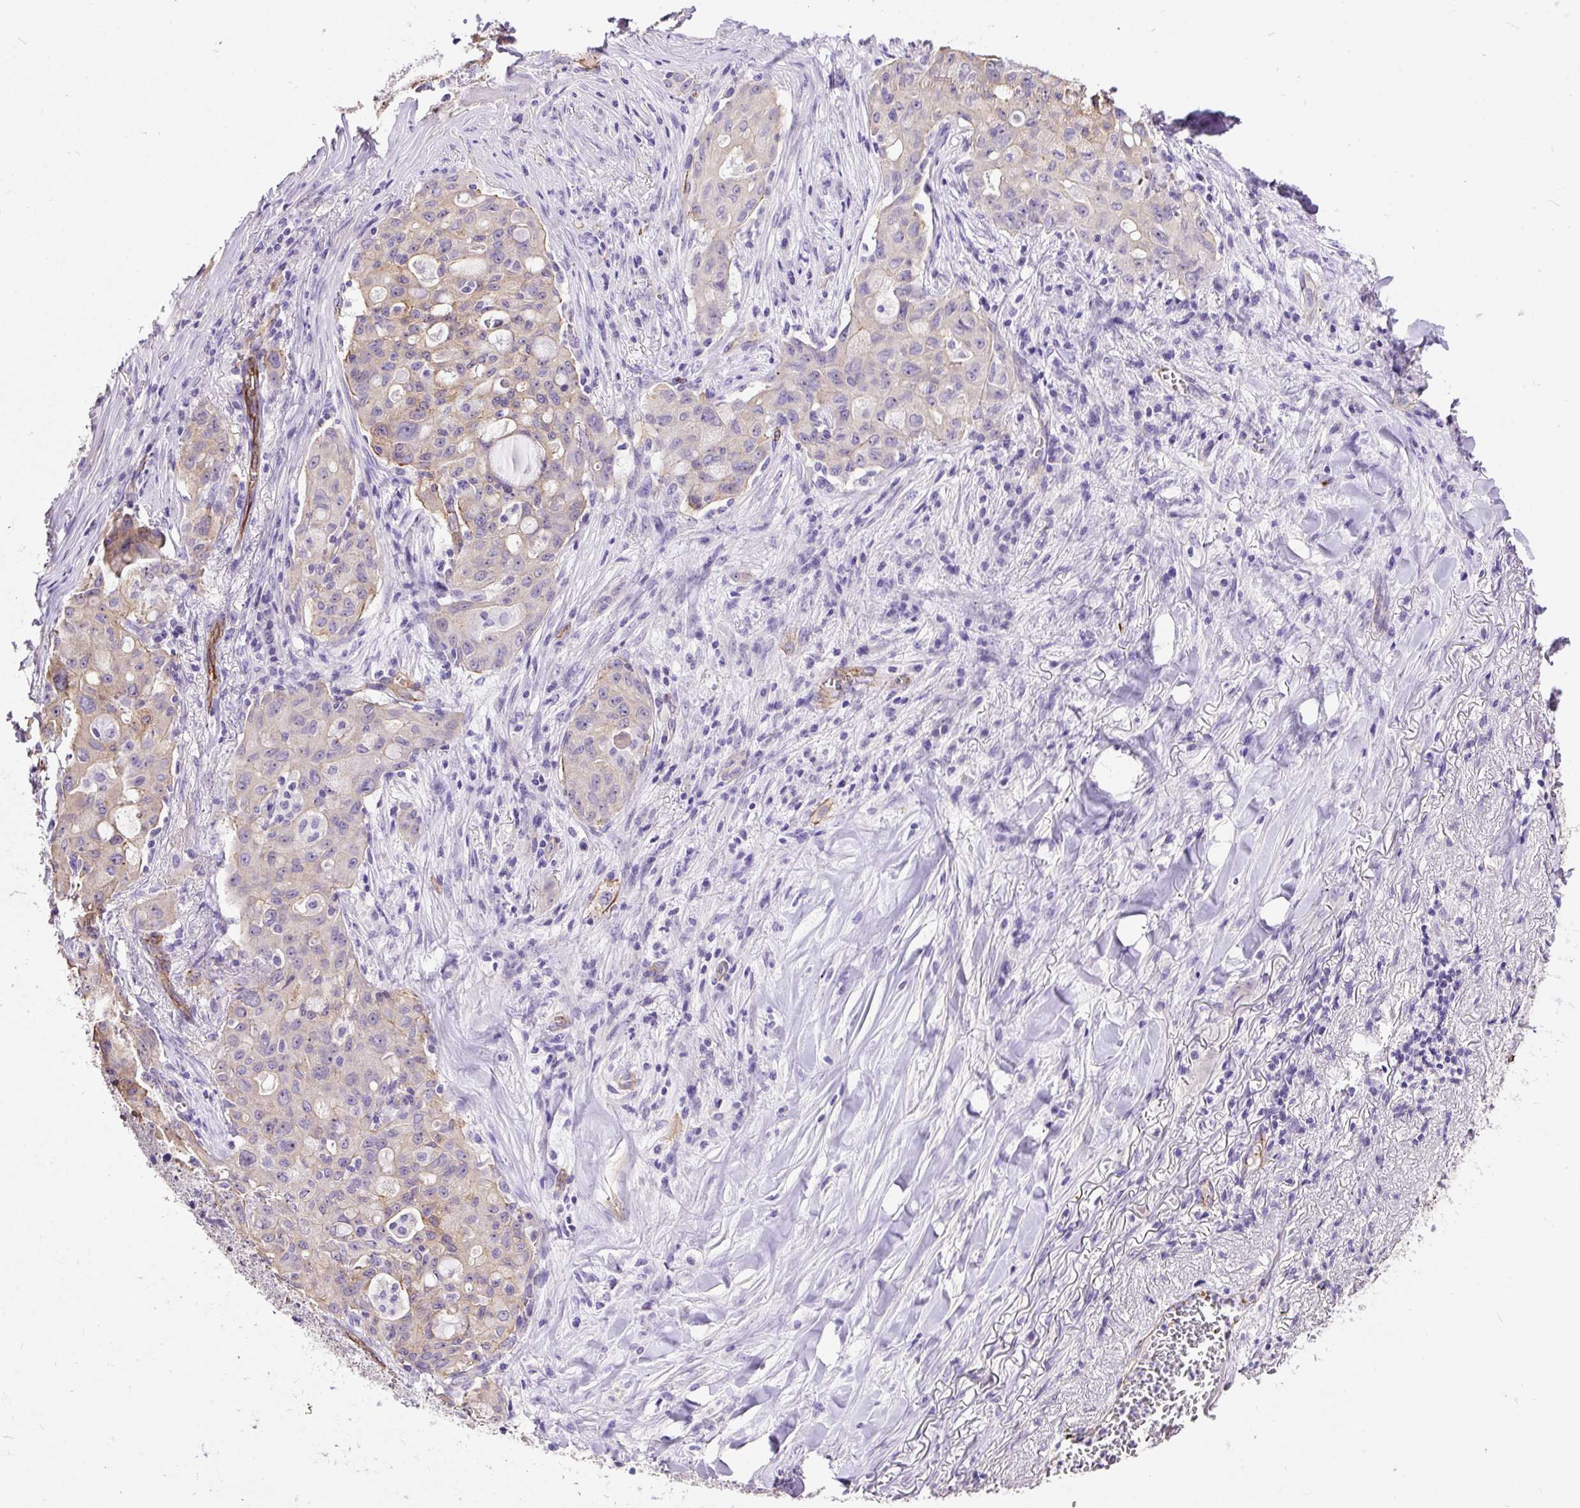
{"staining": {"intensity": "negative", "quantity": "none", "location": "none"}, "tissue": "lung cancer", "cell_type": "Tumor cells", "image_type": "cancer", "snomed": [{"axis": "morphology", "description": "Adenocarcinoma, NOS"}, {"axis": "topography", "description": "Lung"}], "caption": "Immunohistochemical staining of human adenocarcinoma (lung) shows no significant expression in tumor cells.", "gene": "MAGEB16", "patient": {"sex": "female", "age": 44}}